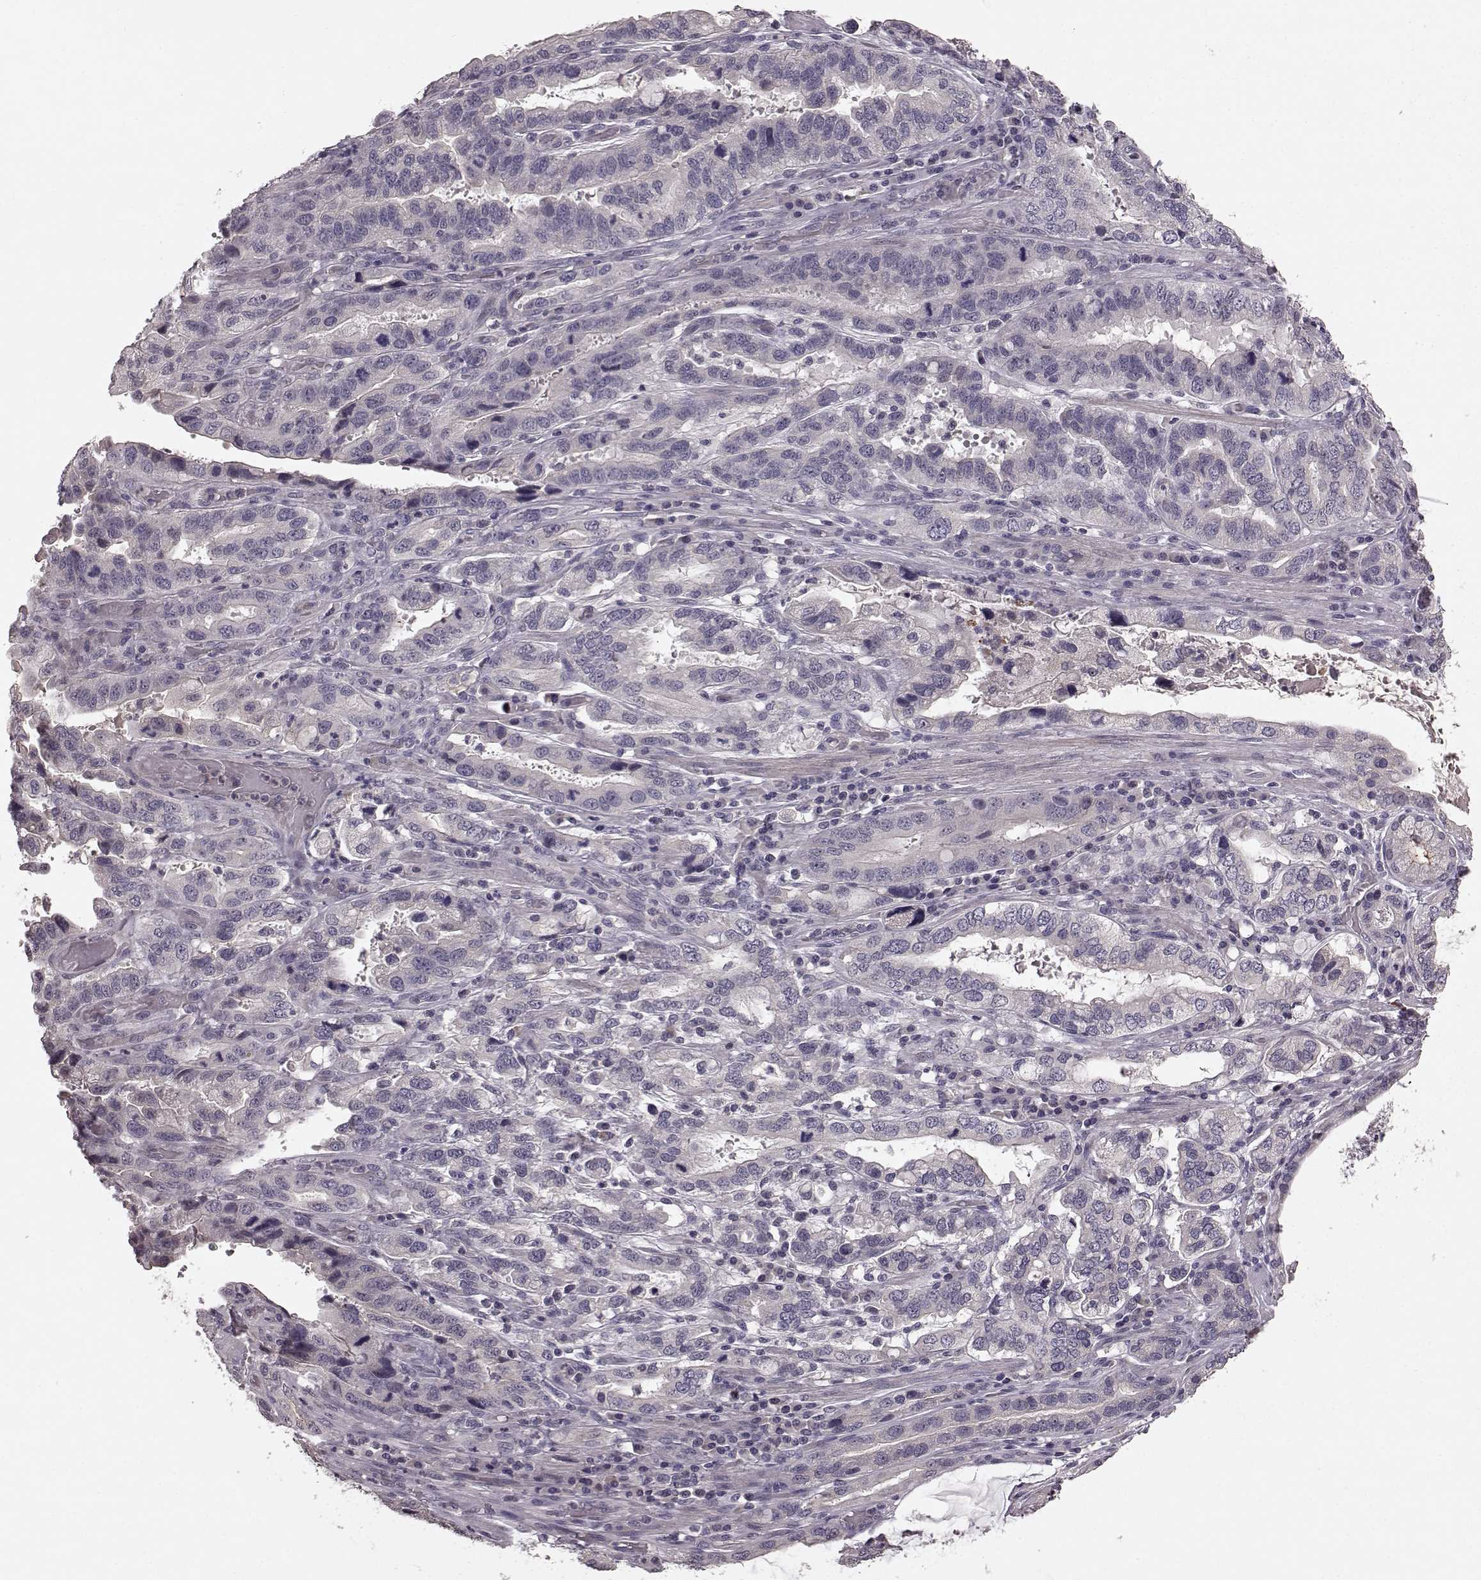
{"staining": {"intensity": "negative", "quantity": "none", "location": "none"}, "tissue": "stomach cancer", "cell_type": "Tumor cells", "image_type": "cancer", "snomed": [{"axis": "morphology", "description": "Adenocarcinoma, NOS"}, {"axis": "topography", "description": "Stomach, lower"}], "caption": "Immunohistochemistry (IHC) of human stomach cancer shows no staining in tumor cells. Brightfield microscopy of IHC stained with DAB (brown) and hematoxylin (blue), captured at high magnification.", "gene": "SLC22A18", "patient": {"sex": "female", "age": 76}}